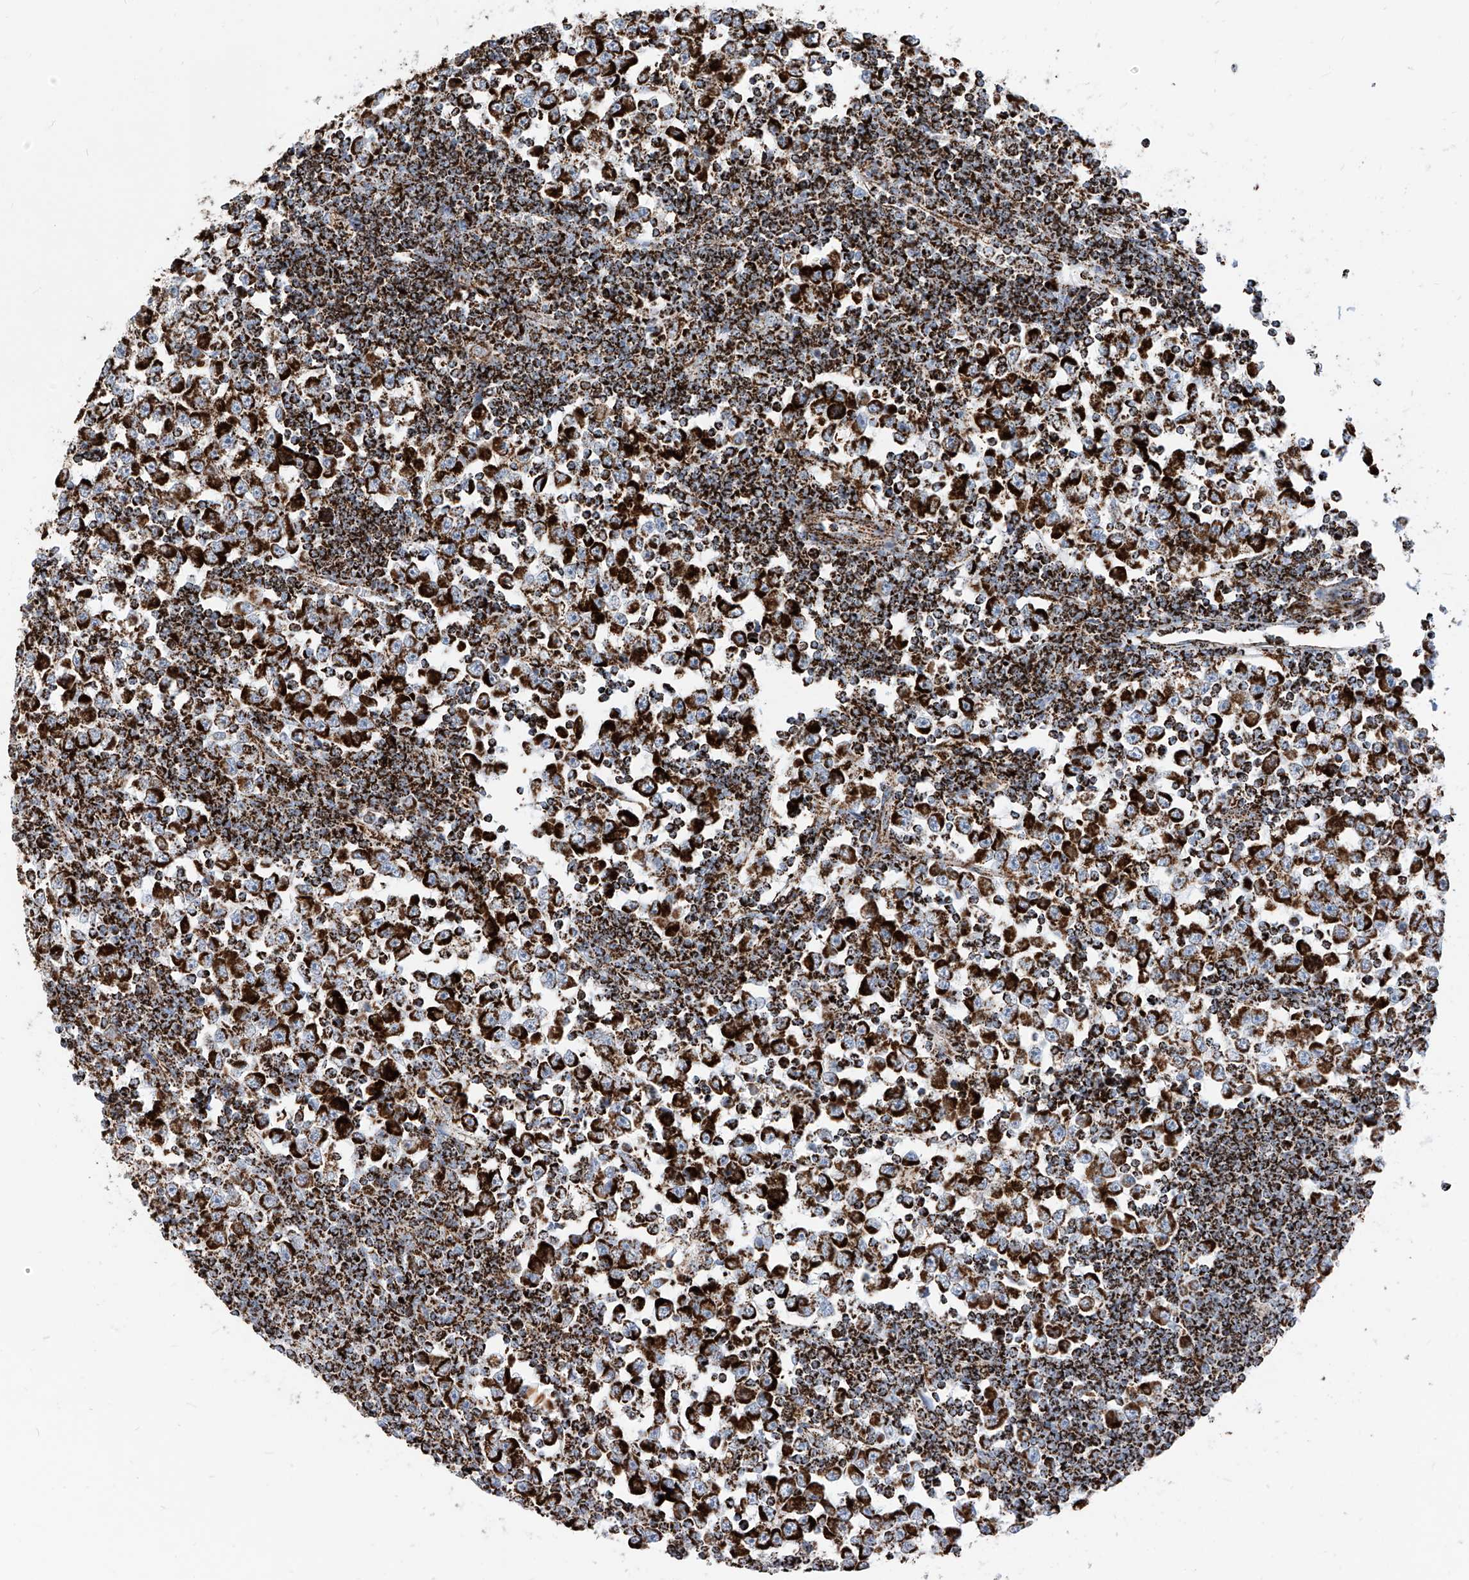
{"staining": {"intensity": "strong", "quantity": ">75%", "location": "cytoplasmic/membranous"}, "tissue": "testis cancer", "cell_type": "Tumor cells", "image_type": "cancer", "snomed": [{"axis": "morphology", "description": "Seminoma, NOS"}, {"axis": "topography", "description": "Testis"}], "caption": "Testis cancer stained with immunohistochemistry exhibits strong cytoplasmic/membranous positivity in about >75% of tumor cells. The staining was performed using DAB (3,3'-diaminobenzidine), with brown indicating positive protein expression. Nuclei are stained blue with hematoxylin.", "gene": "COX5B", "patient": {"sex": "male", "age": 65}}